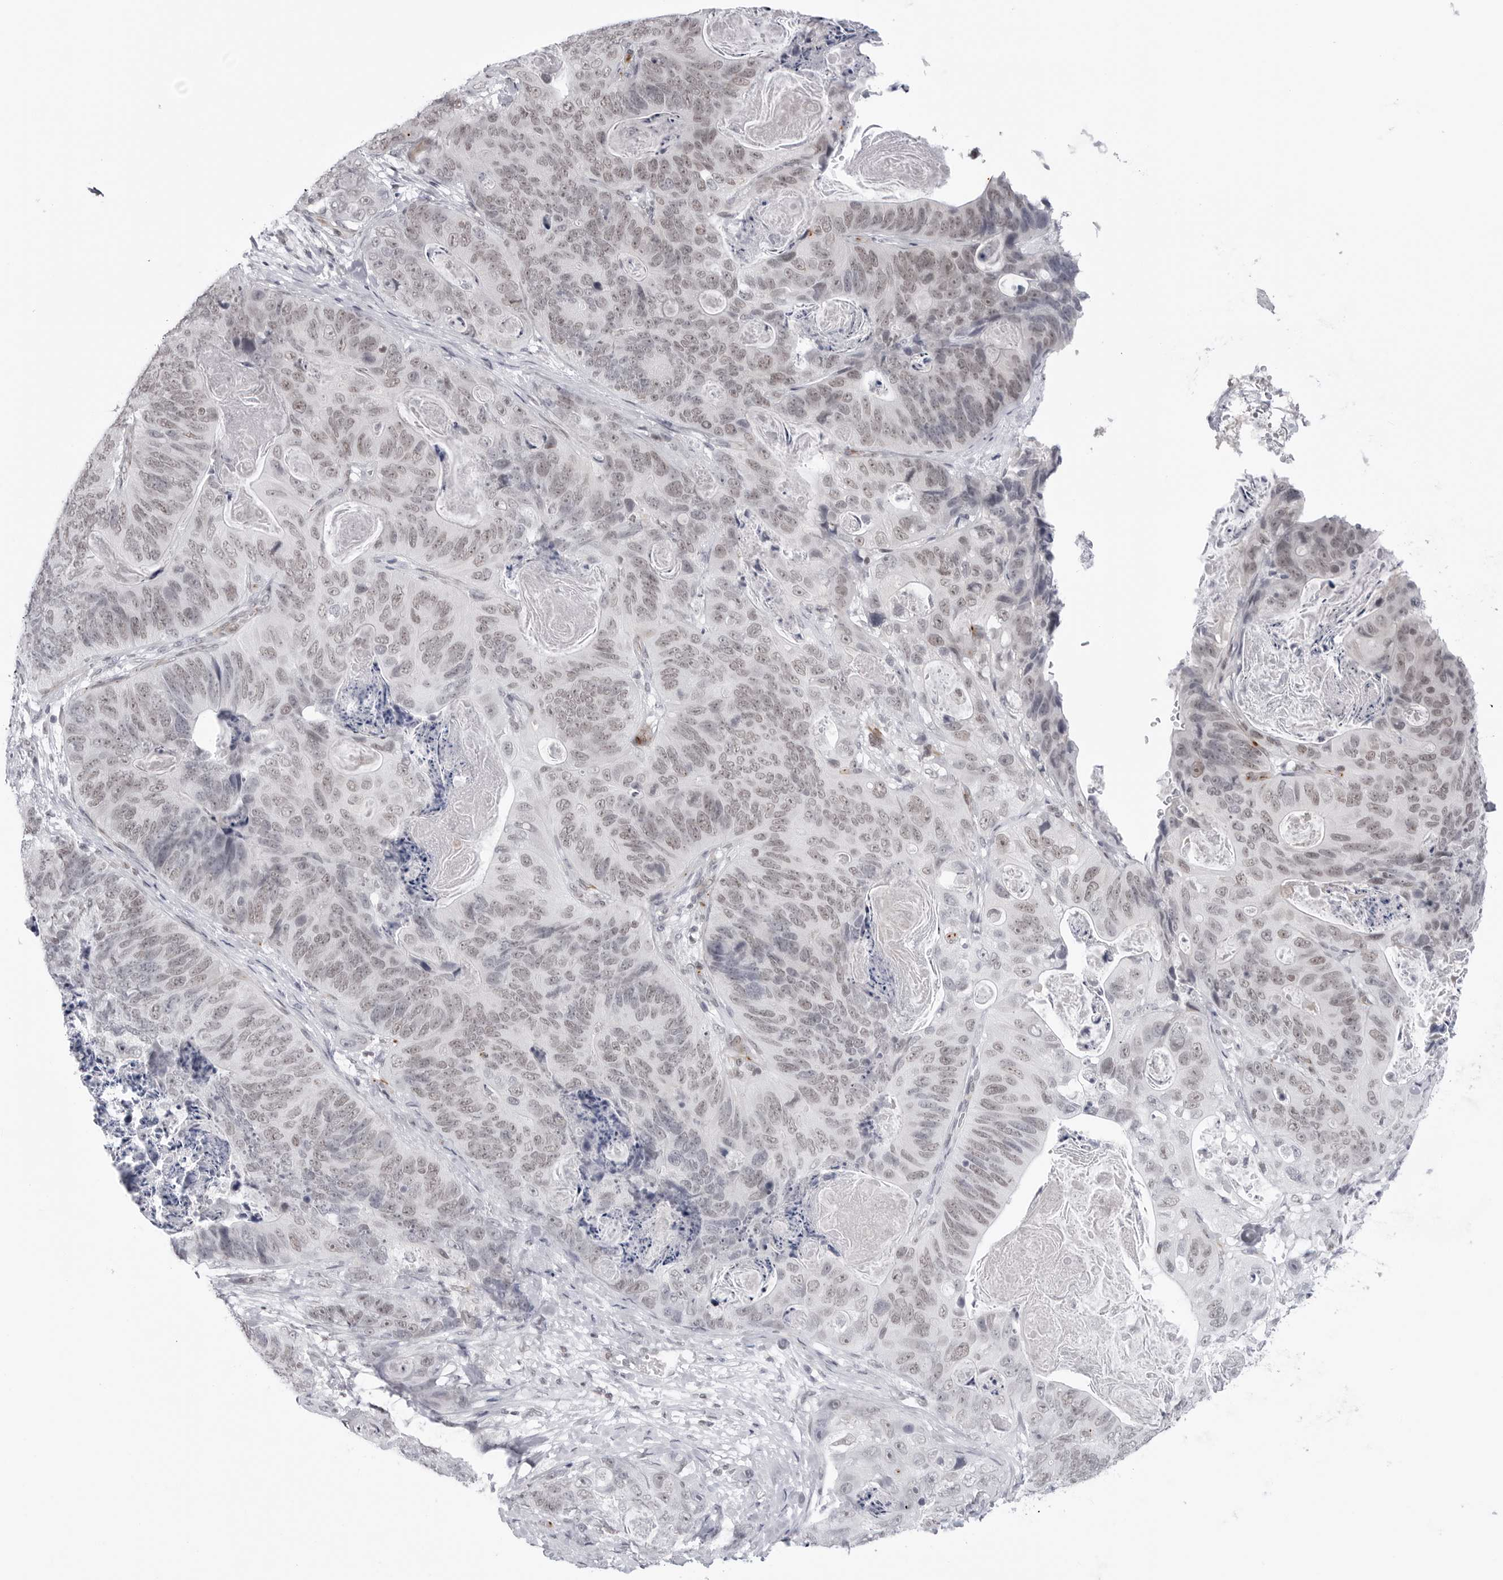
{"staining": {"intensity": "weak", "quantity": "25%-75%", "location": "nuclear"}, "tissue": "stomach cancer", "cell_type": "Tumor cells", "image_type": "cancer", "snomed": [{"axis": "morphology", "description": "Normal tissue, NOS"}, {"axis": "morphology", "description": "Adenocarcinoma, NOS"}, {"axis": "topography", "description": "Stomach"}], "caption": "This is an image of immunohistochemistry staining of stomach cancer (adenocarcinoma), which shows weak staining in the nuclear of tumor cells.", "gene": "TRIM66", "patient": {"sex": "female", "age": 89}}